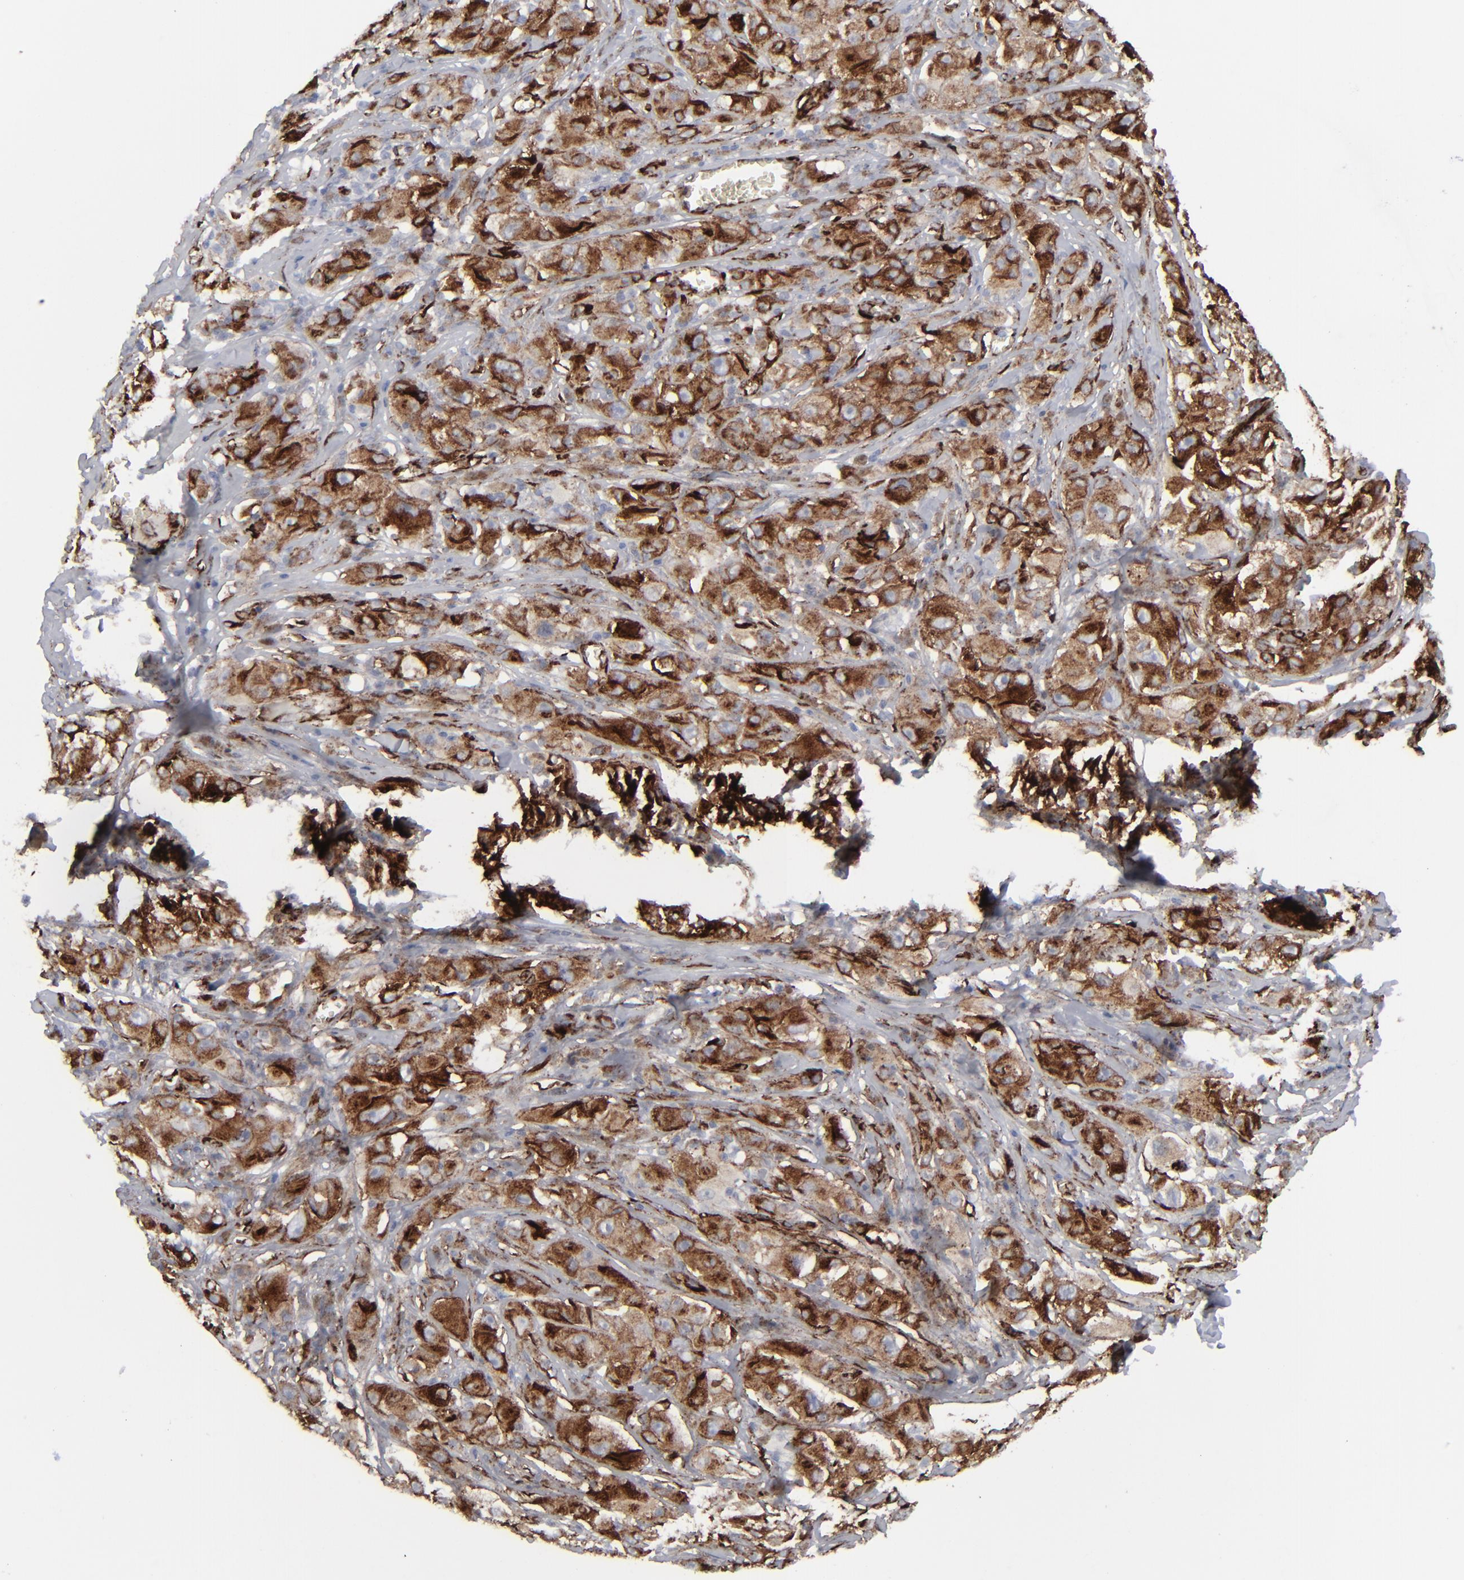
{"staining": {"intensity": "strong", "quantity": ">75%", "location": "cytoplasmic/membranous"}, "tissue": "melanoma", "cell_type": "Tumor cells", "image_type": "cancer", "snomed": [{"axis": "morphology", "description": "Malignant melanoma, NOS"}, {"axis": "topography", "description": "Skin"}], "caption": "Tumor cells demonstrate high levels of strong cytoplasmic/membranous staining in approximately >75% of cells in human melanoma. The protein is shown in brown color, while the nuclei are stained blue.", "gene": "SPARC", "patient": {"sex": "male", "age": 56}}